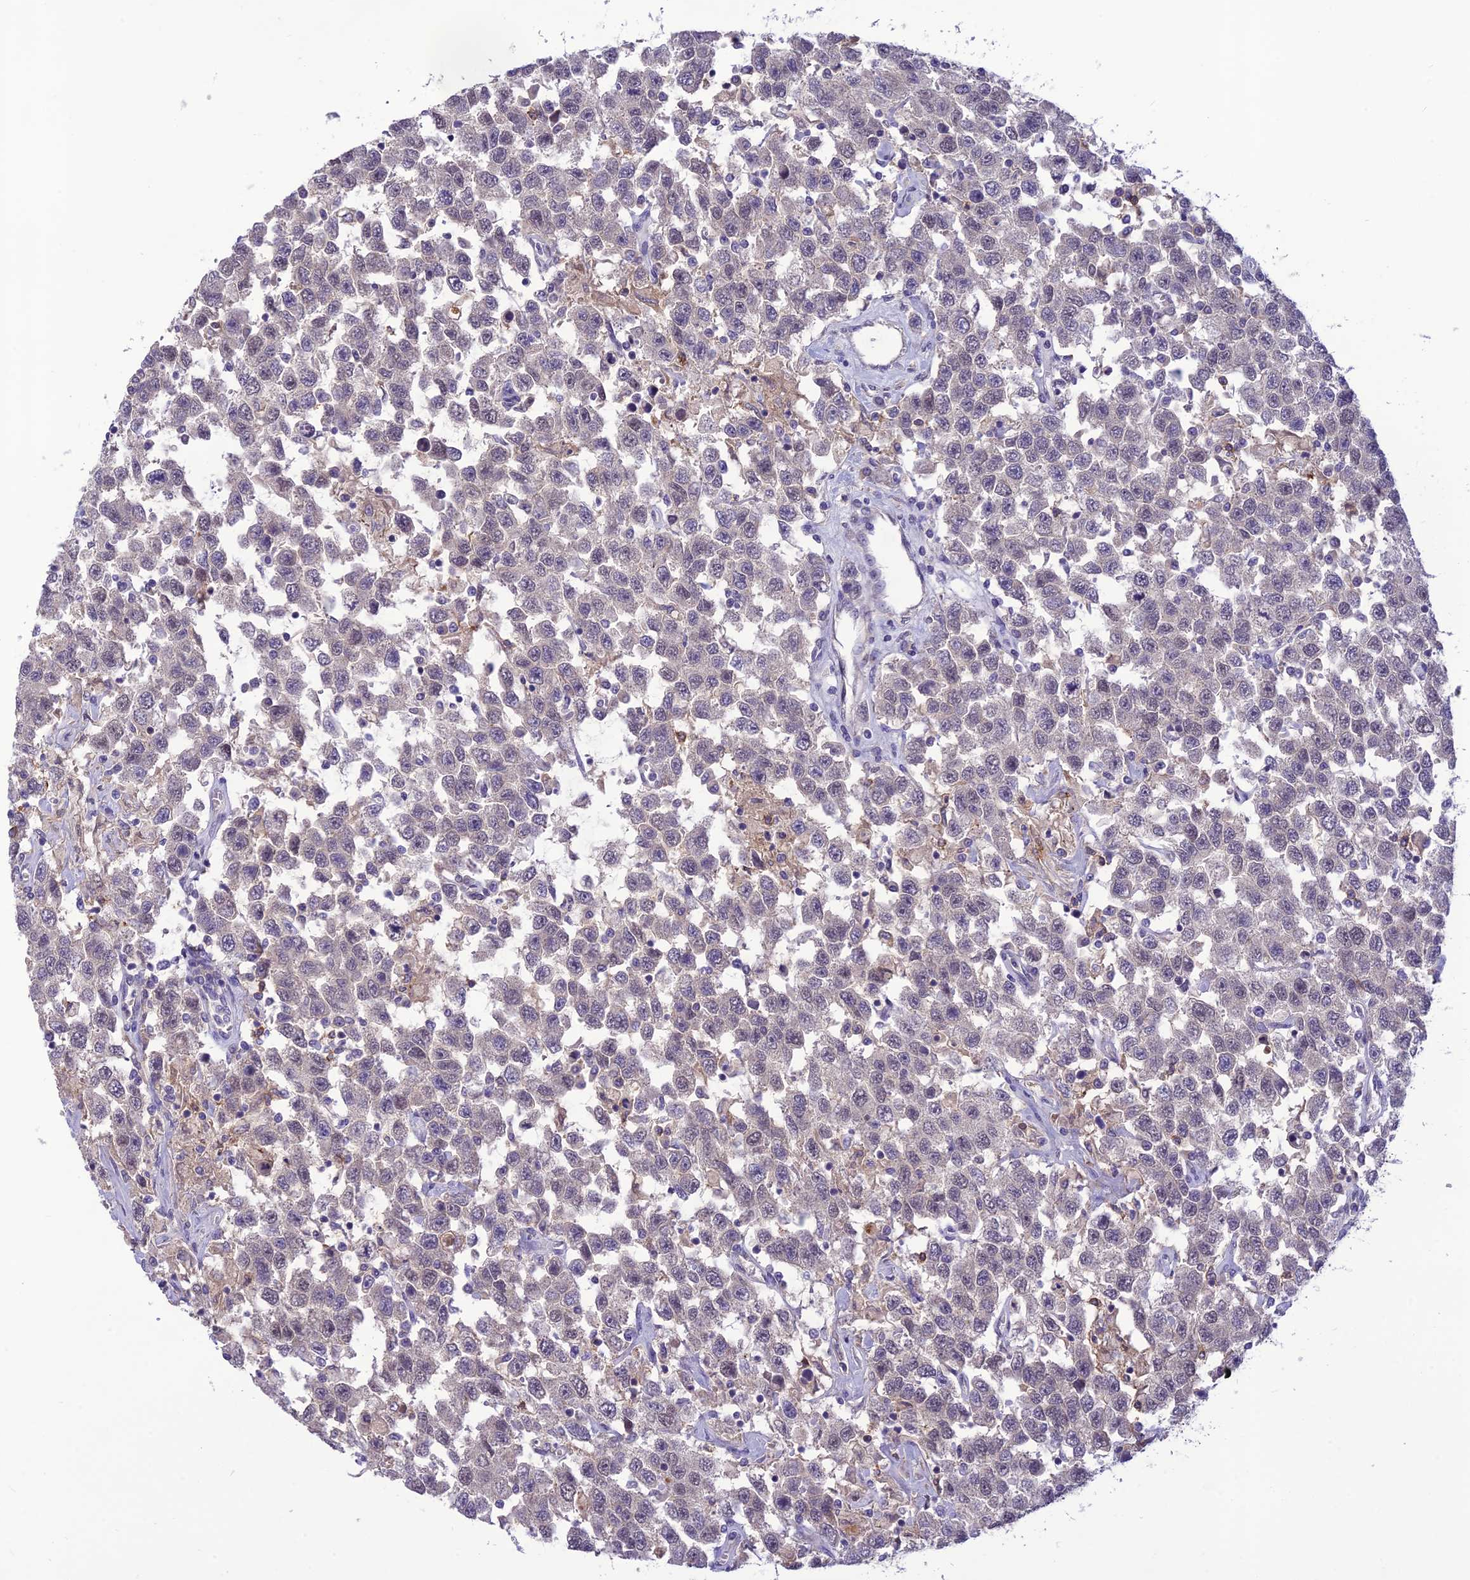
{"staining": {"intensity": "negative", "quantity": "none", "location": "none"}, "tissue": "testis cancer", "cell_type": "Tumor cells", "image_type": "cancer", "snomed": [{"axis": "morphology", "description": "Seminoma, NOS"}, {"axis": "topography", "description": "Testis"}], "caption": "Tumor cells show no significant positivity in testis cancer.", "gene": "ITGAE", "patient": {"sex": "male", "age": 41}}